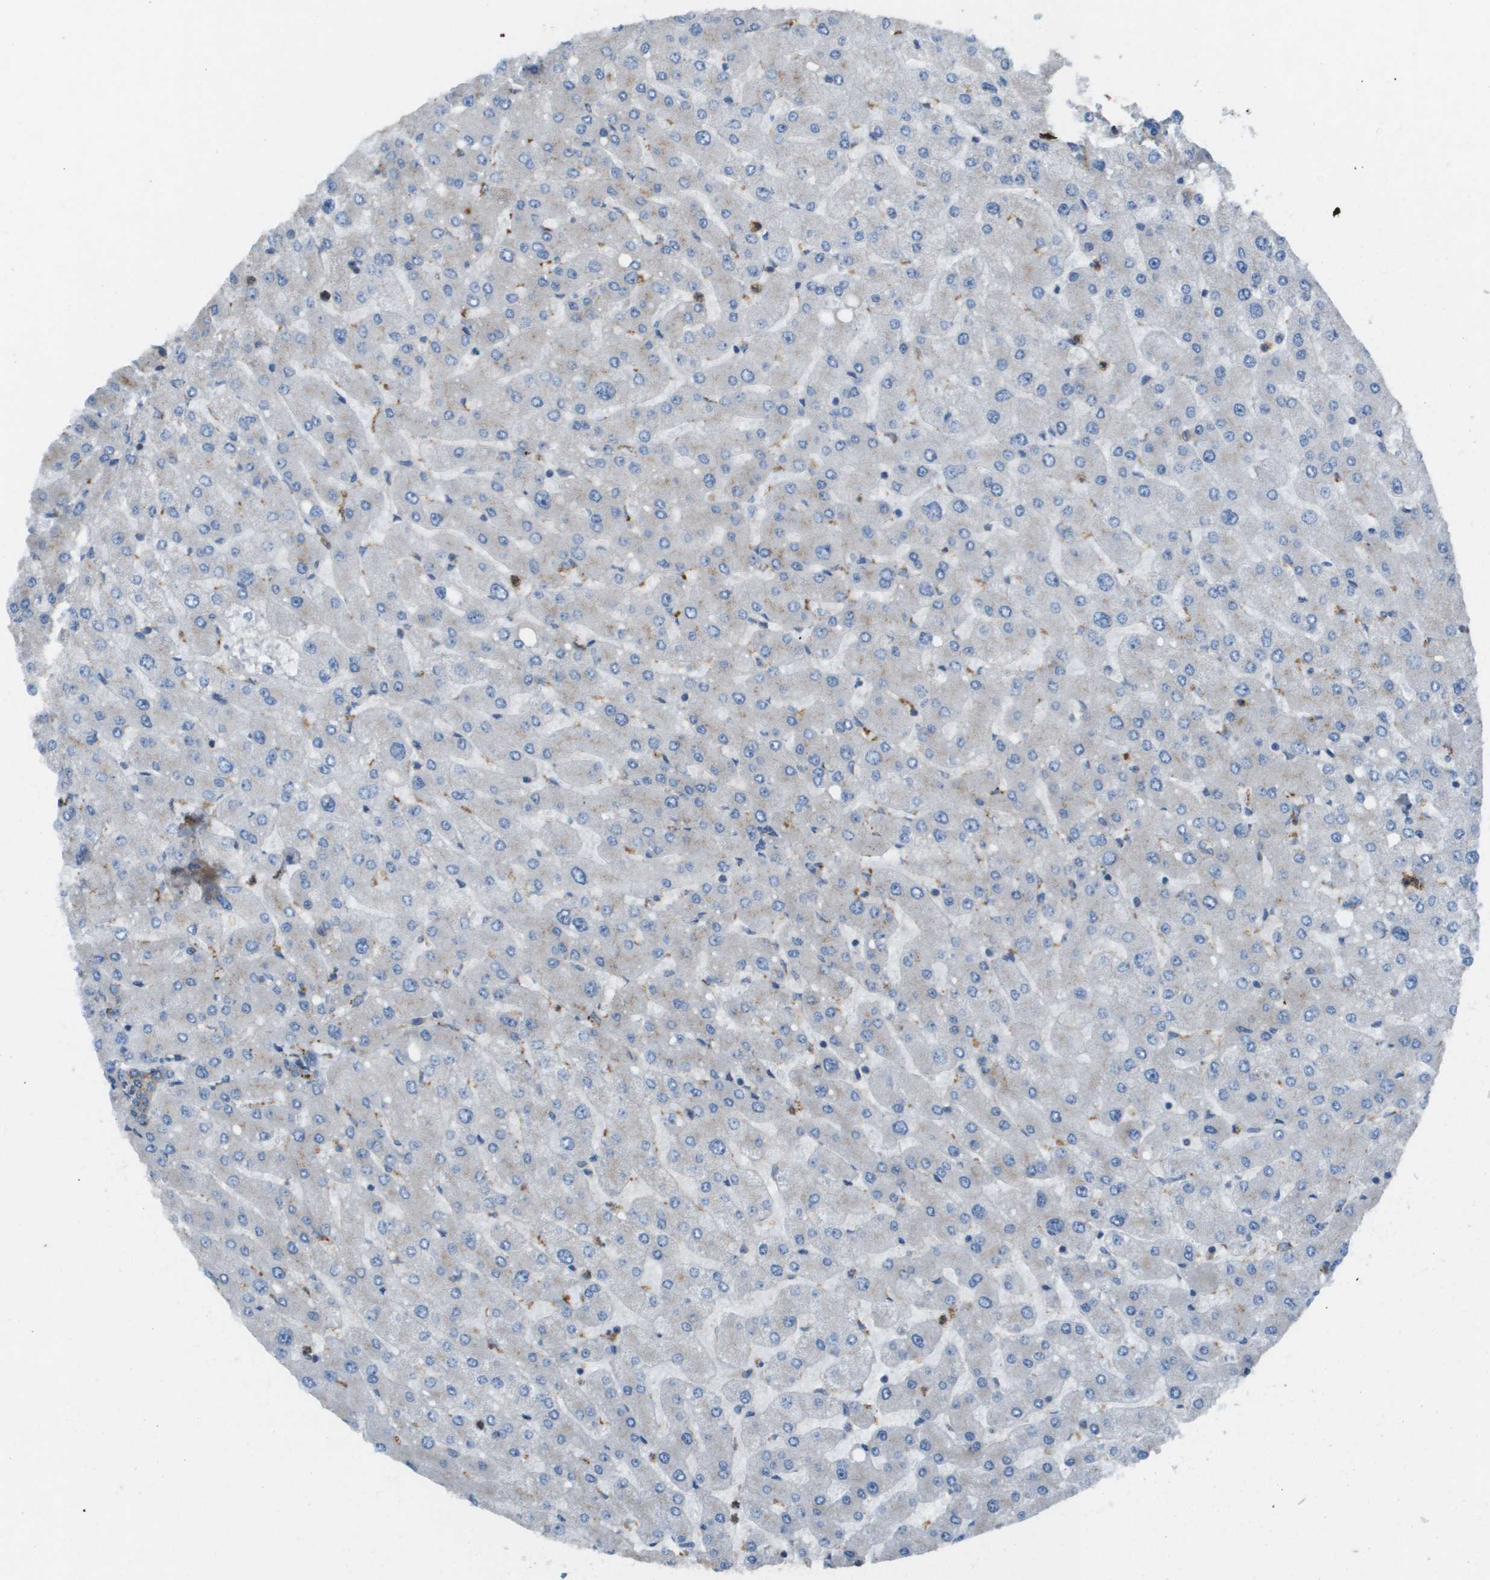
{"staining": {"intensity": "weak", "quantity": ">75%", "location": "cytoplasmic/membranous"}, "tissue": "liver", "cell_type": "Cholangiocytes", "image_type": "normal", "snomed": [{"axis": "morphology", "description": "Normal tissue, NOS"}, {"axis": "topography", "description": "Liver"}], "caption": "Protein expression analysis of unremarkable human liver reveals weak cytoplasmic/membranous staining in about >75% of cholangiocytes.", "gene": "MYH11", "patient": {"sex": "male", "age": 55}}